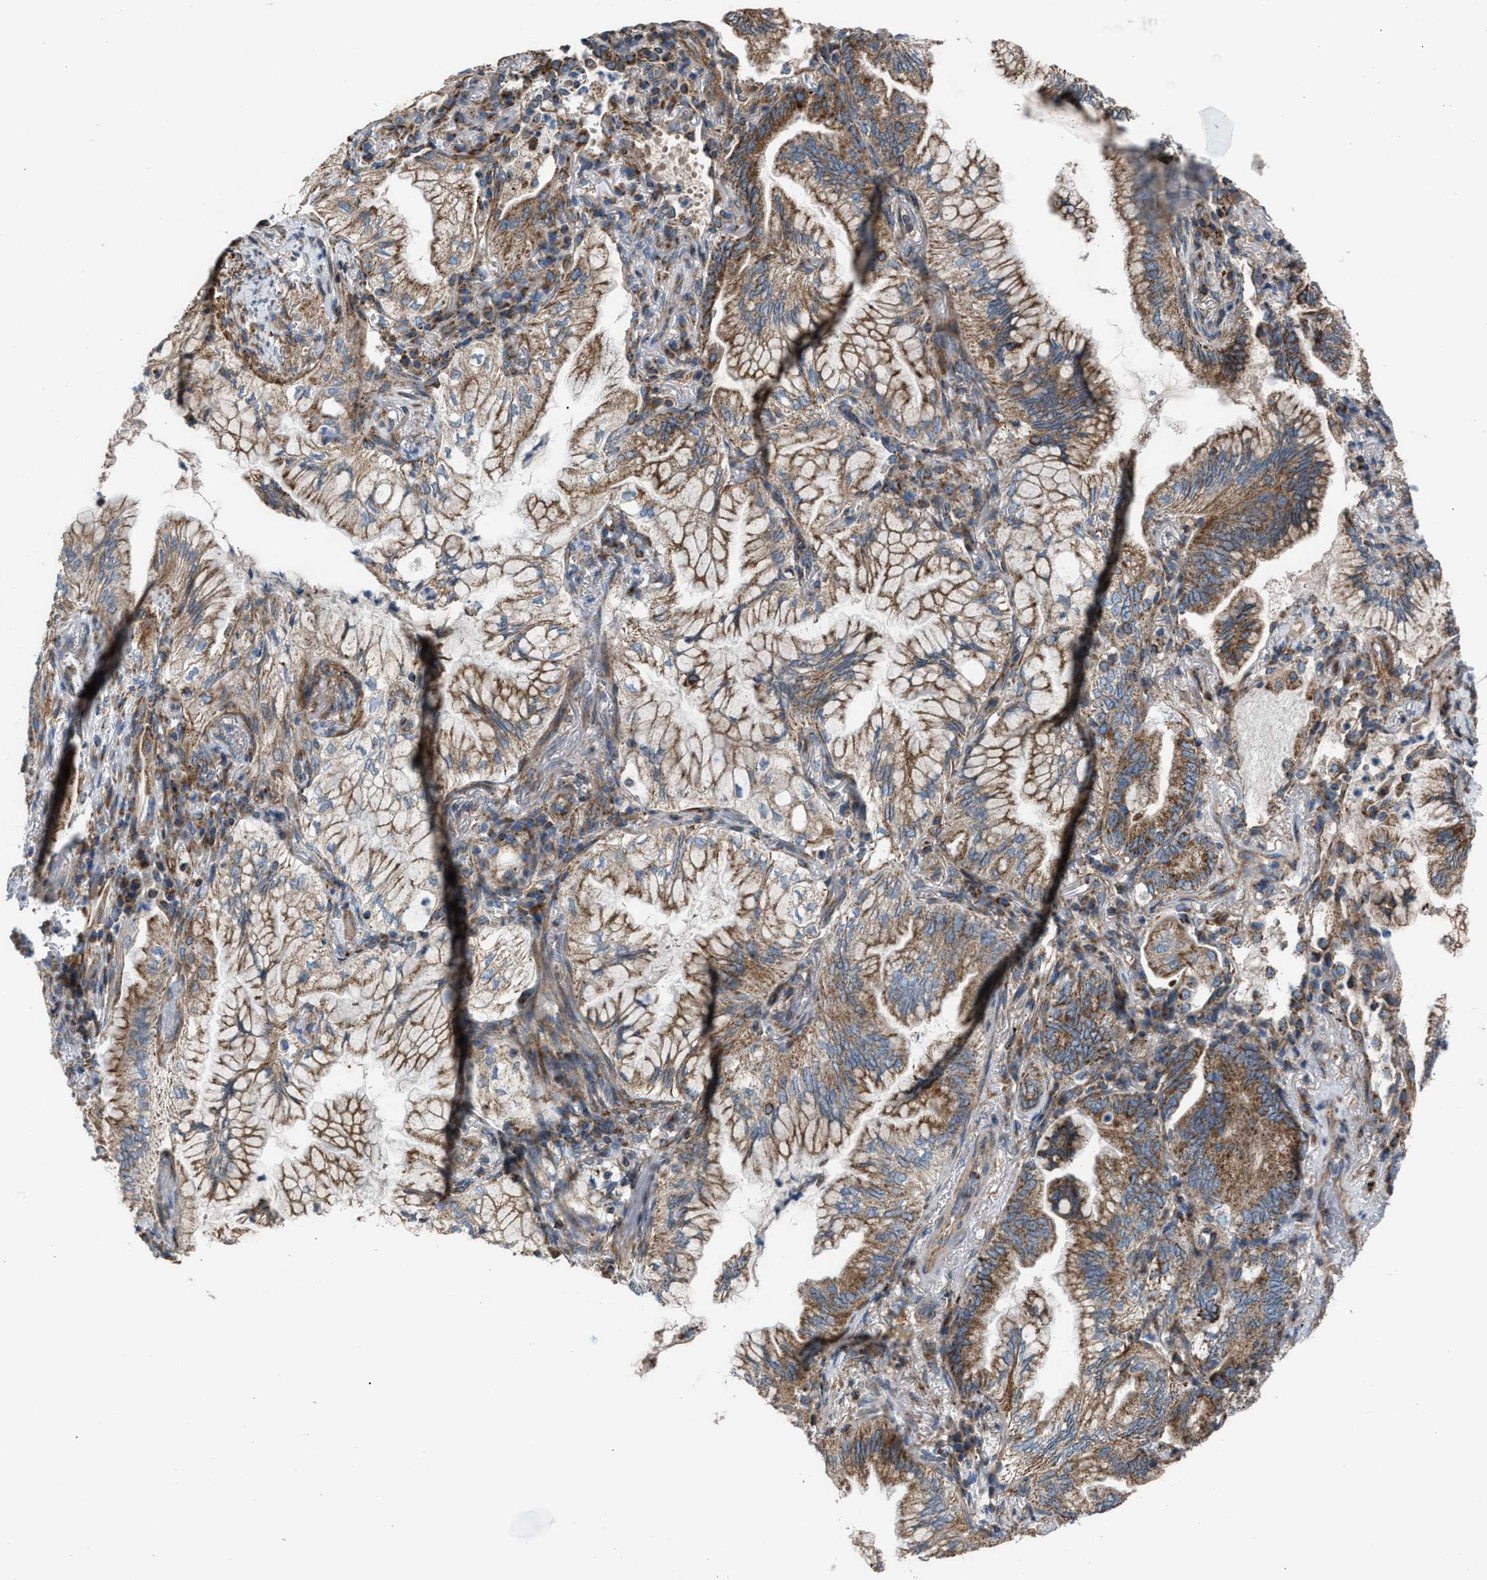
{"staining": {"intensity": "moderate", "quantity": ">75%", "location": "cytoplasmic/membranous"}, "tissue": "lung cancer", "cell_type": "Tumor cells", "image_type": "cancer", "snomed": [{"axis": "morphology", "description": "Adenocarcinoma, NOS"}, {"axis": "topography", "description": "Lung"}], "caption": "Immunohistochemical staining of lung cancer (adenocarcinoma) shows medium levels of moderate cytoplasmic/membranous positivity in about >75% of tumor cells.", "gene": "SLC10A3", "patient": {"sex": "female", "age": 70}}